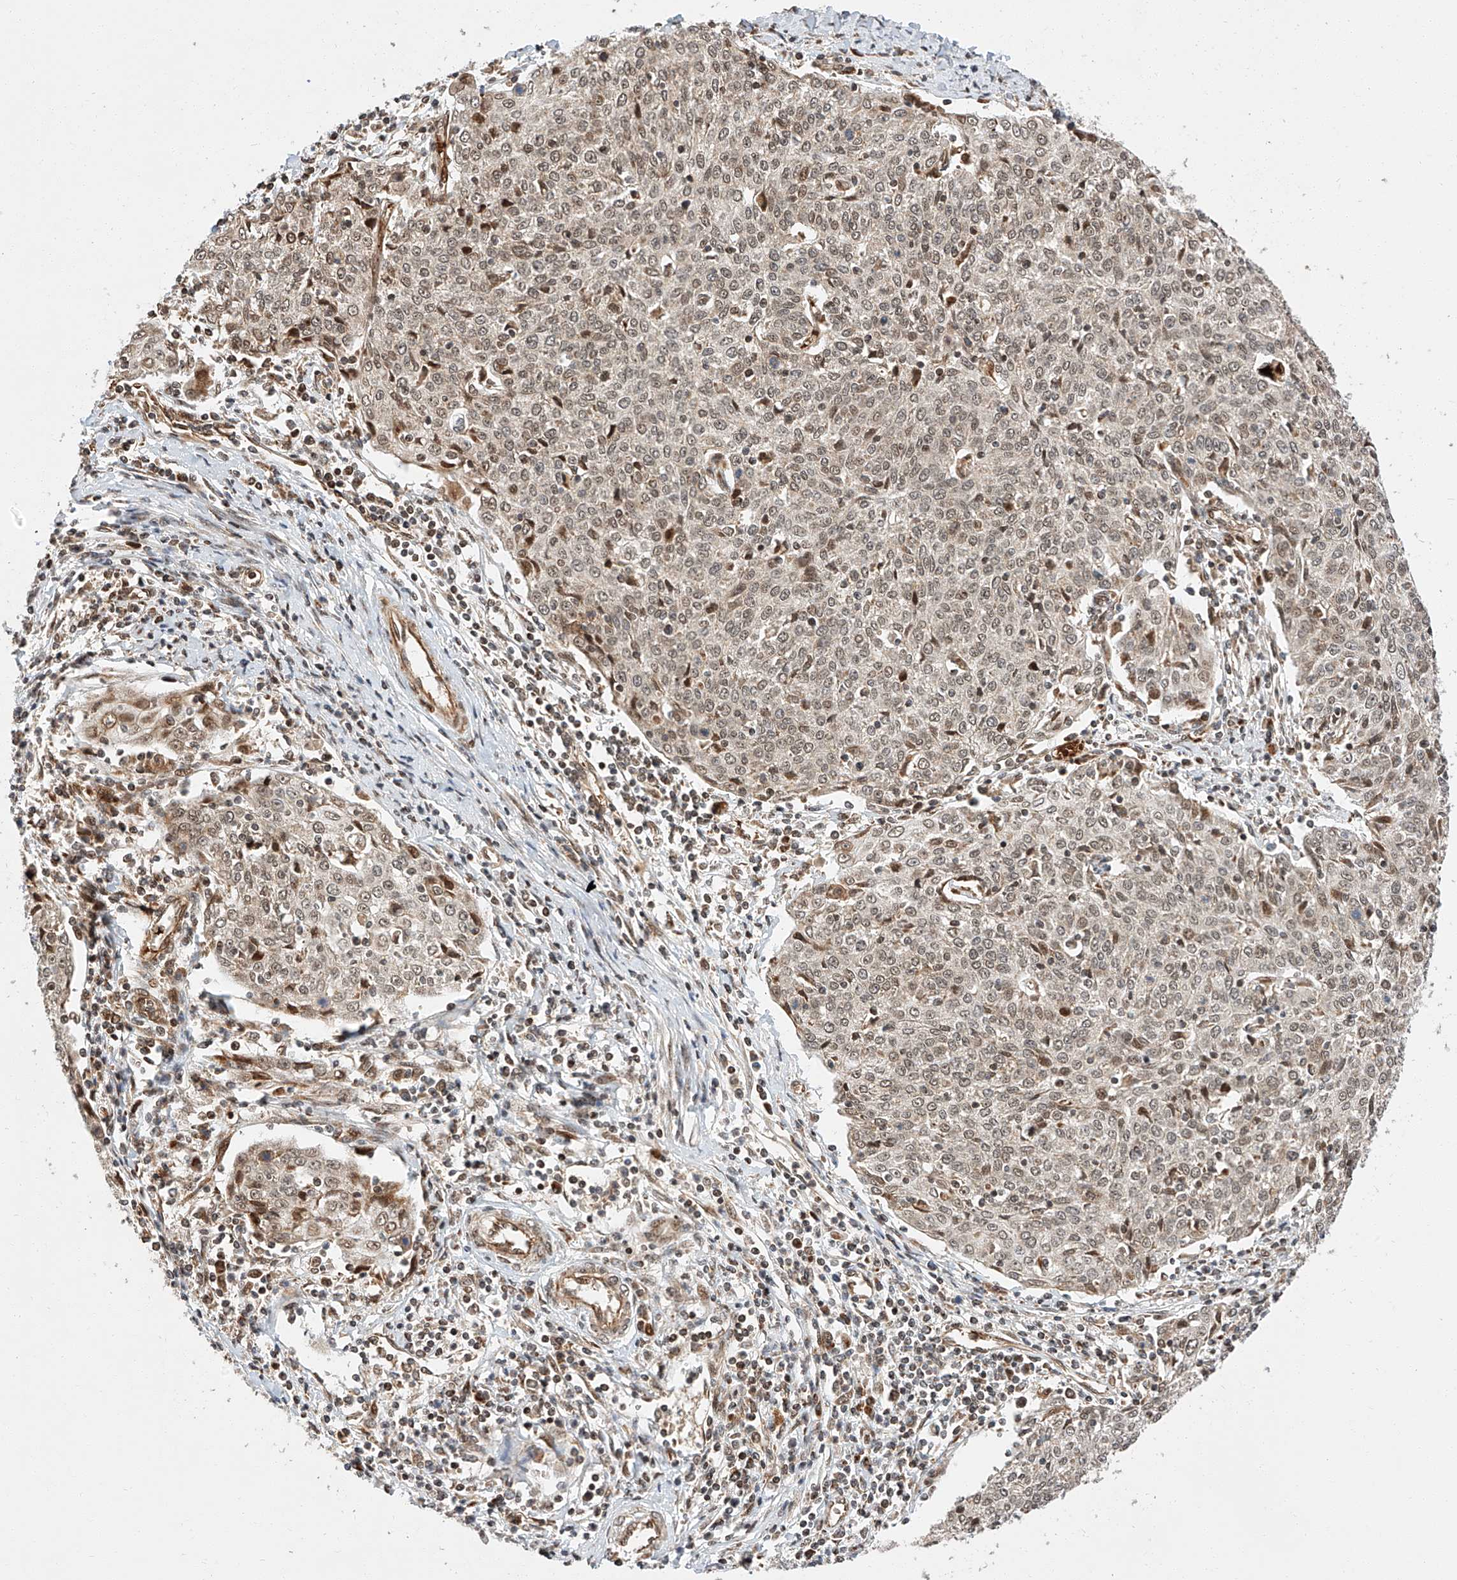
{"staining": {"intensity": "weak", "quantity": ">75%", "location": "nuclear"}, "tissue": "cervical cancer", "cell_type": "Tumor cells", "image_type": "cancer", "snomed": [{"axis": "morphology", "description": "Squamous cell carcinoma, NOS"}, {"axis": "topography", "description": "Cervix"}], "caption": "Immunohistochemical staining of human cervical squamous cell carcinoma displays low levels of weak nuclear positivity in approximately >75% of tumor cells. The protein is stained brown, and the nuclei are stained in blue (DAB (3,3'-diaminobenzidine) IHC with brightfield microscopy, high magnification).", "gene": "THTPA", "patient": {"sex": "female", "age": 48}}